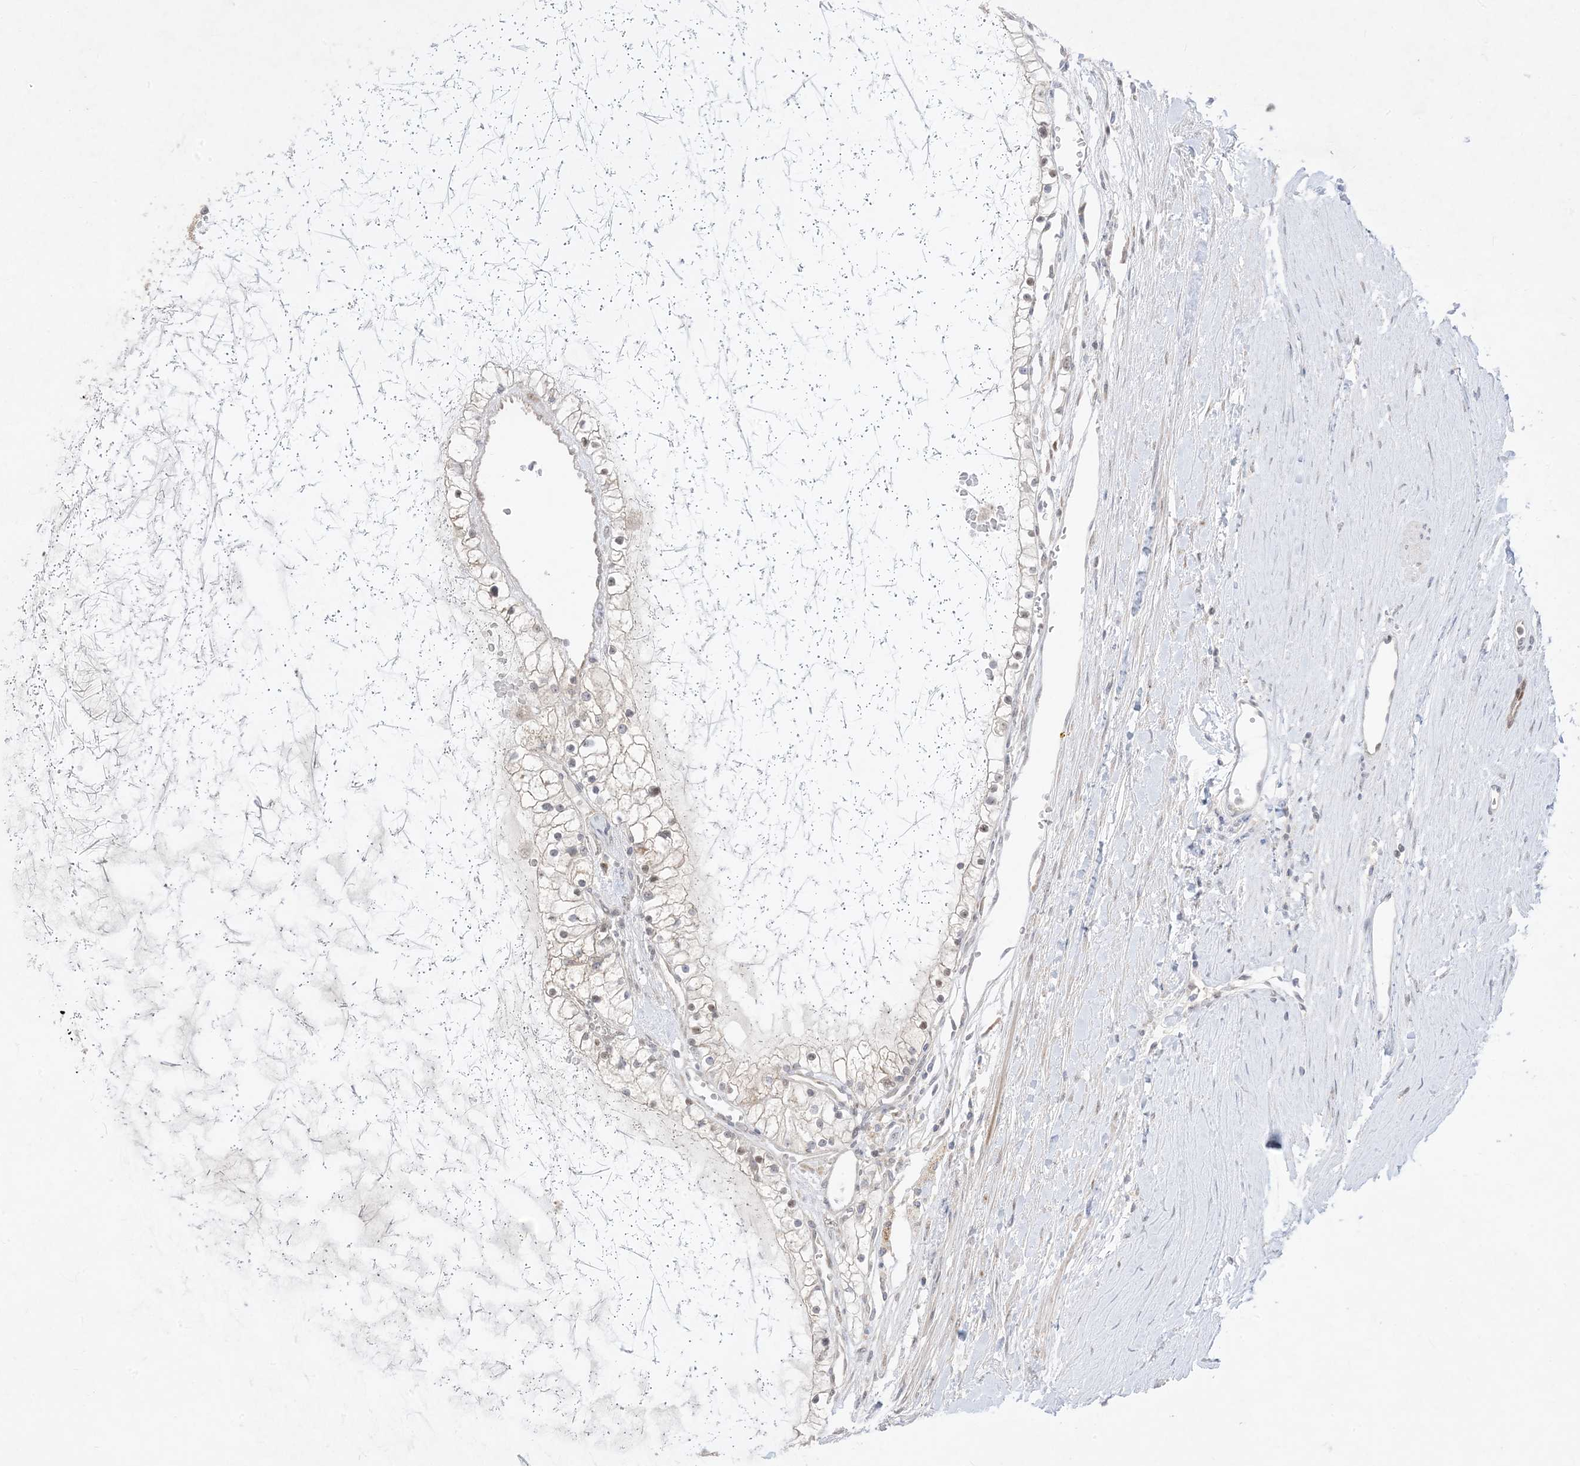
{"staining": {"intensity": "weak", "quantity": "<25%", "location": "nuclear"}, "tissue": "renal cancer", "cell_type": "Tumor cells", "image_type": "cancer", "snomed": [{"axis": "morphology", "description": "Normal tissue, NOS"}, {"axis": "morphology", "description": "Adenocarcinoma, NOS"}, {"axis": "topography", "description": "Kidney"}], "caption": "Immunohistochemistry micrograph of neoplastic tissue: human renal cancer stained with DAB (3,3'-diaminobenzidine) reveals no significant protein expression in tumor cells. (DAB immunohistochemistry with hematoxylin counter stain).", "gene": "BHLHE40", "patient": {"sex": "male", "age": 68}}